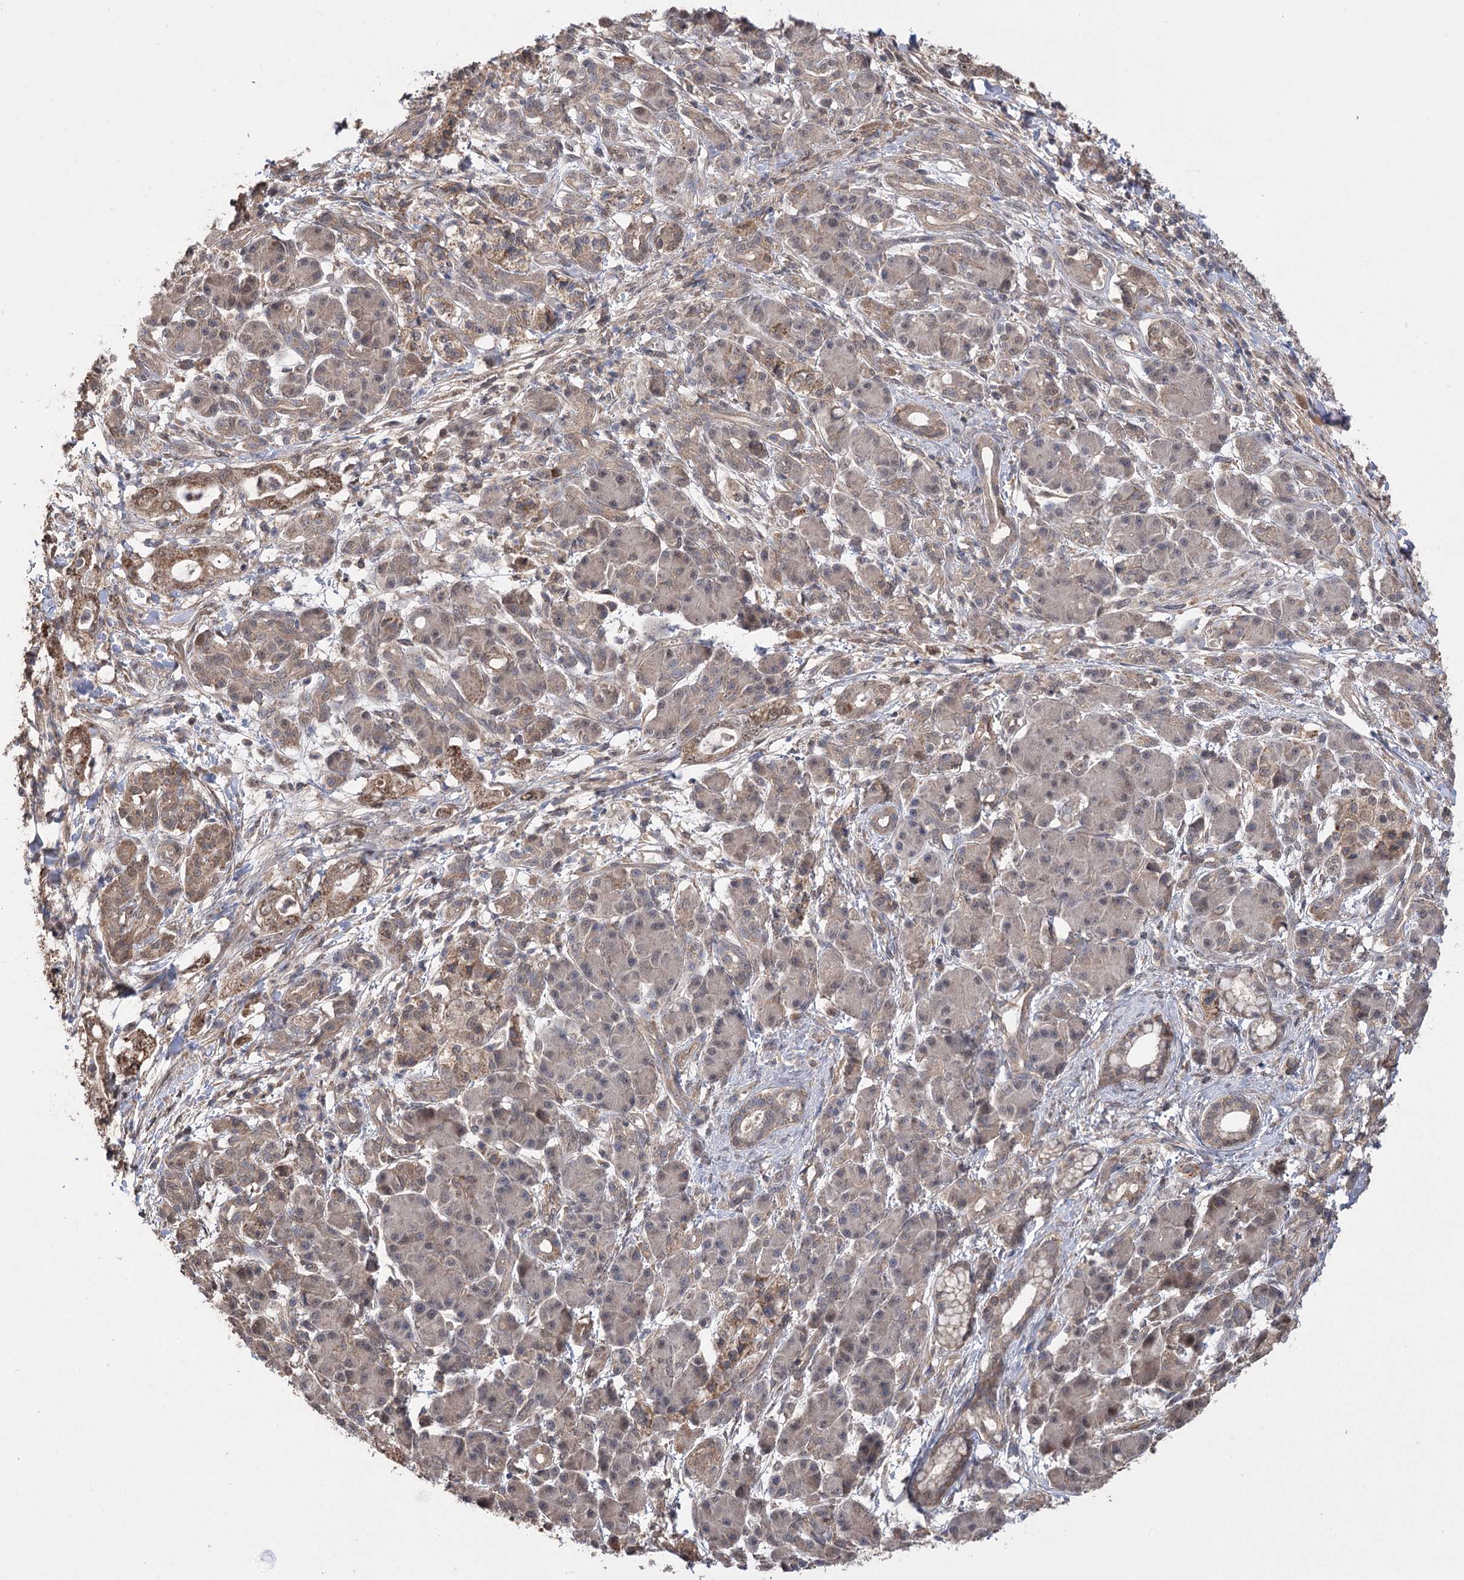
{"staining": {"intensity": "moderate", "quantity": ">75%", "location": "cytoplasmic/membranous,nuclear"}, "tissue": "pancreatic cancer", "cell_type": "Tumor cells", "image_type": "cancer", "snomed": [{"axis": "morphology", "description": "Adenocarcinoma, NOS"}, {"axis": "topography", "description": "Pancreas"}], "caption": "Pancreatic cancer tissue reveals moderate cytoplasmic/membranous and nuclear positivity in approximately >75% of tumor cells, visualized by immunohistochemistry.", "gene": "TENM2", "patient": {"sex": "female", "age": 55}}